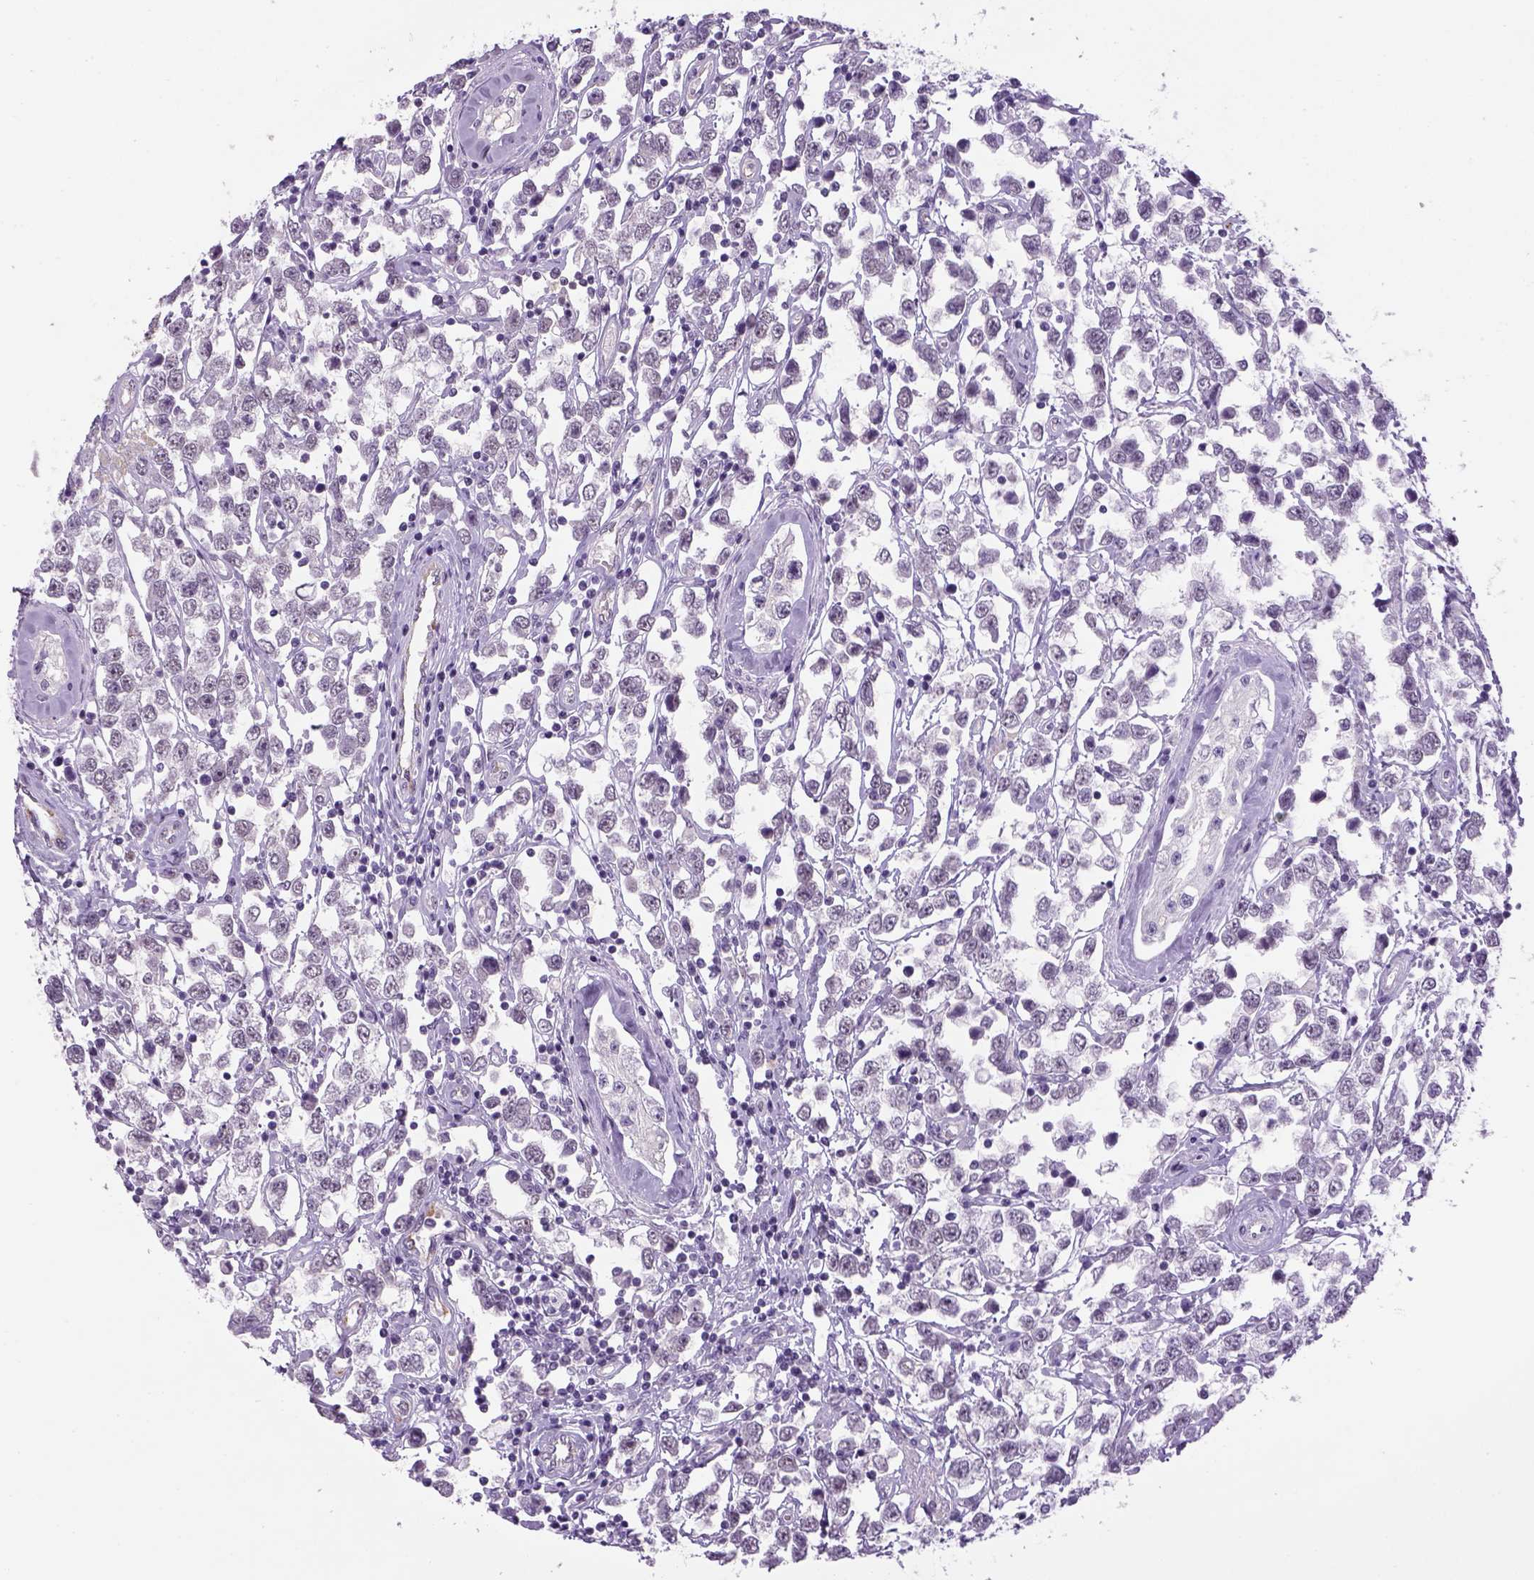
{"staining": {"intensity": "negative", "quantity": "none", "location": "none"}, "tissue": "testis cancer", "cell_type": "Tumor cells", "image_type": "cancer", "snomed": [{"axis": "morphology", "description": "Seminoma, NOS"}, {"axis": "topography", "description": "Testis"}], "caption": "Testis cancer (seminoma) was stained to show a protein in brown. There is no significant staining in tumor cells.", "gene": "DBH", "patient": {"sex": "male", "age": 34}}